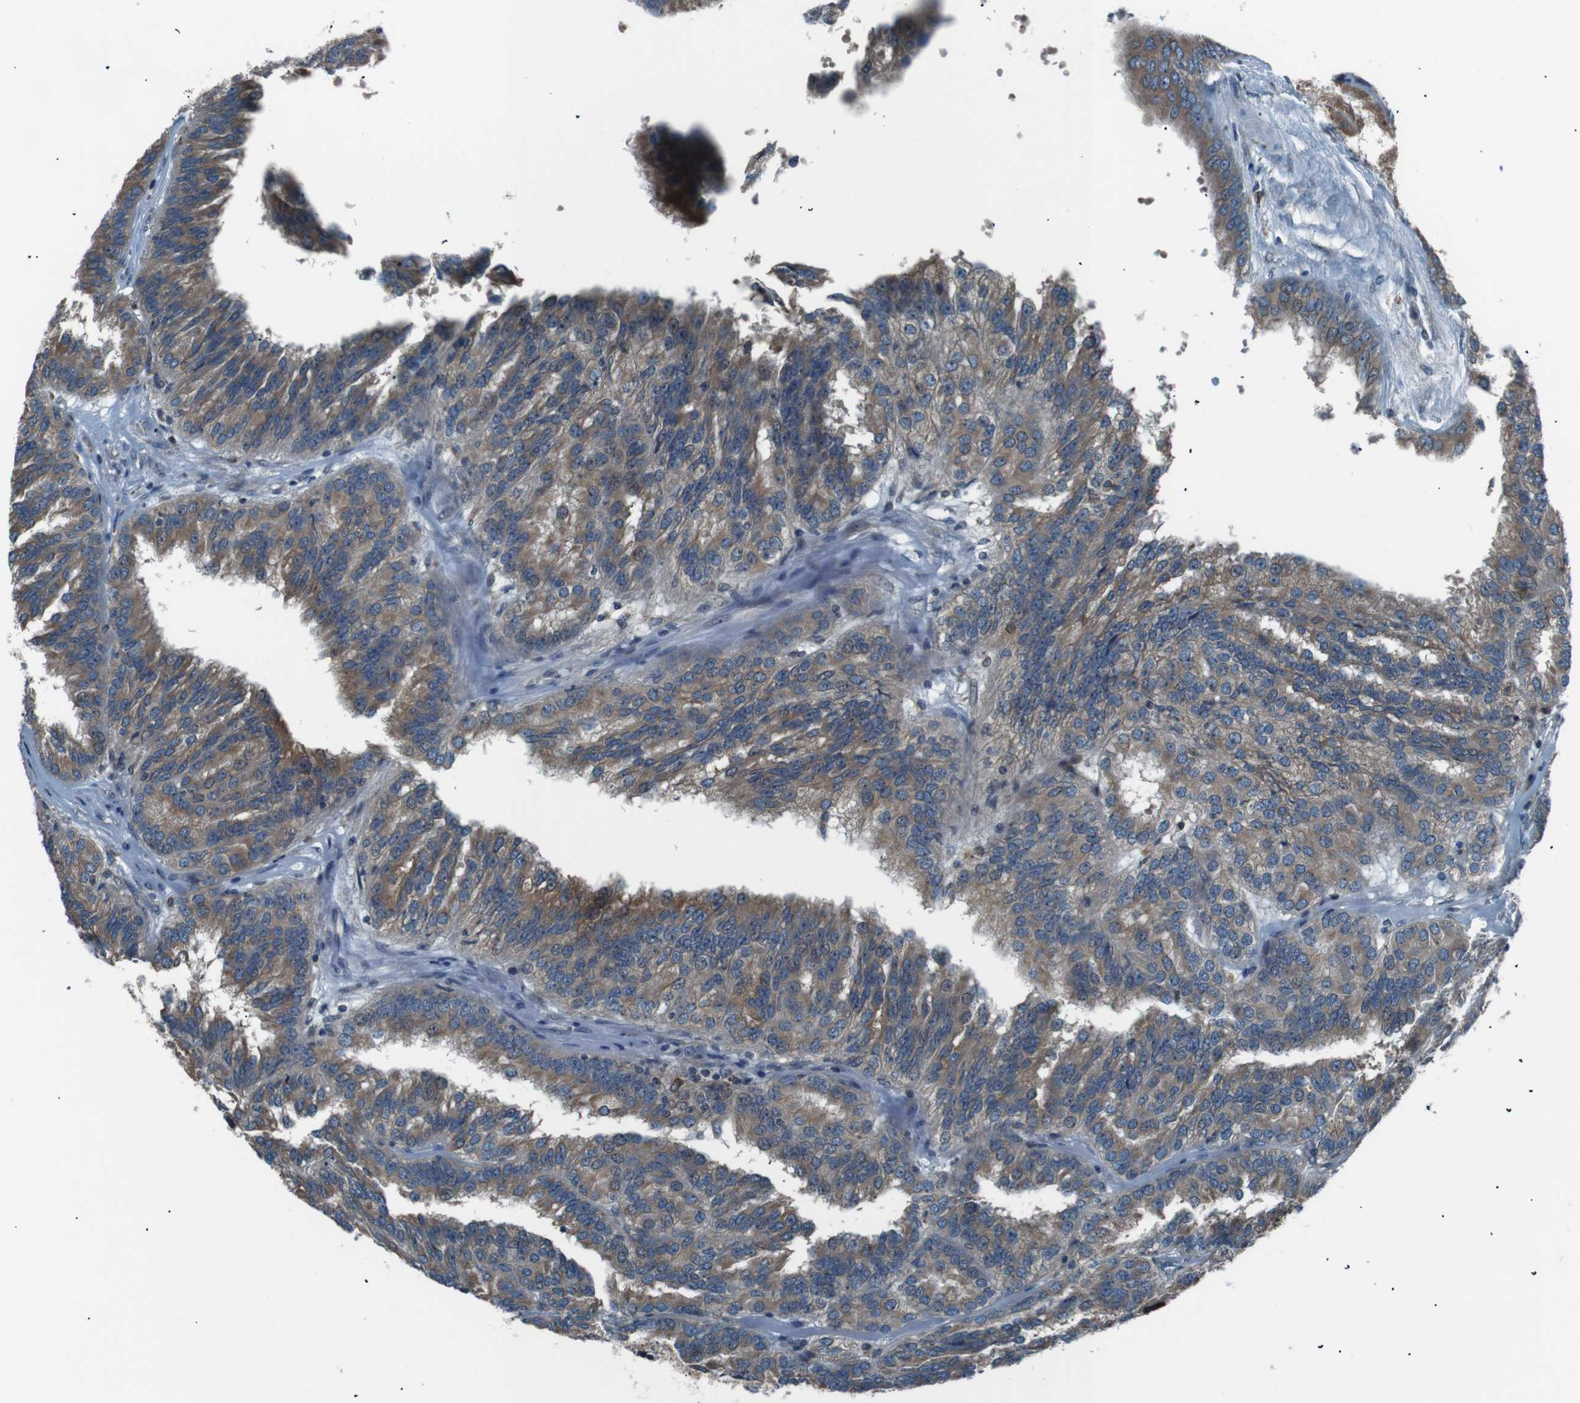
{"staining": {"intensity": "moderate", "quantity": ">75%", "location": "cytoplasmic/membranous"}, "tissue": "renal cancer", "cell_type": "Tumor cells", "image_type": "cancer", "snomed": [{"axis": "morphology", "description": "Adenocarcinoma, NOS"}, {"axis": "topography", "description": "Kidney"}], "caption": "The immunohistochemical stain labels moderate cytoplasmic/membranous staining in tumor cells of adenocarcinoma (renal) tissue.", "gene": "SIGMAR1", "patient": {"sex": "male", "age": 46}}